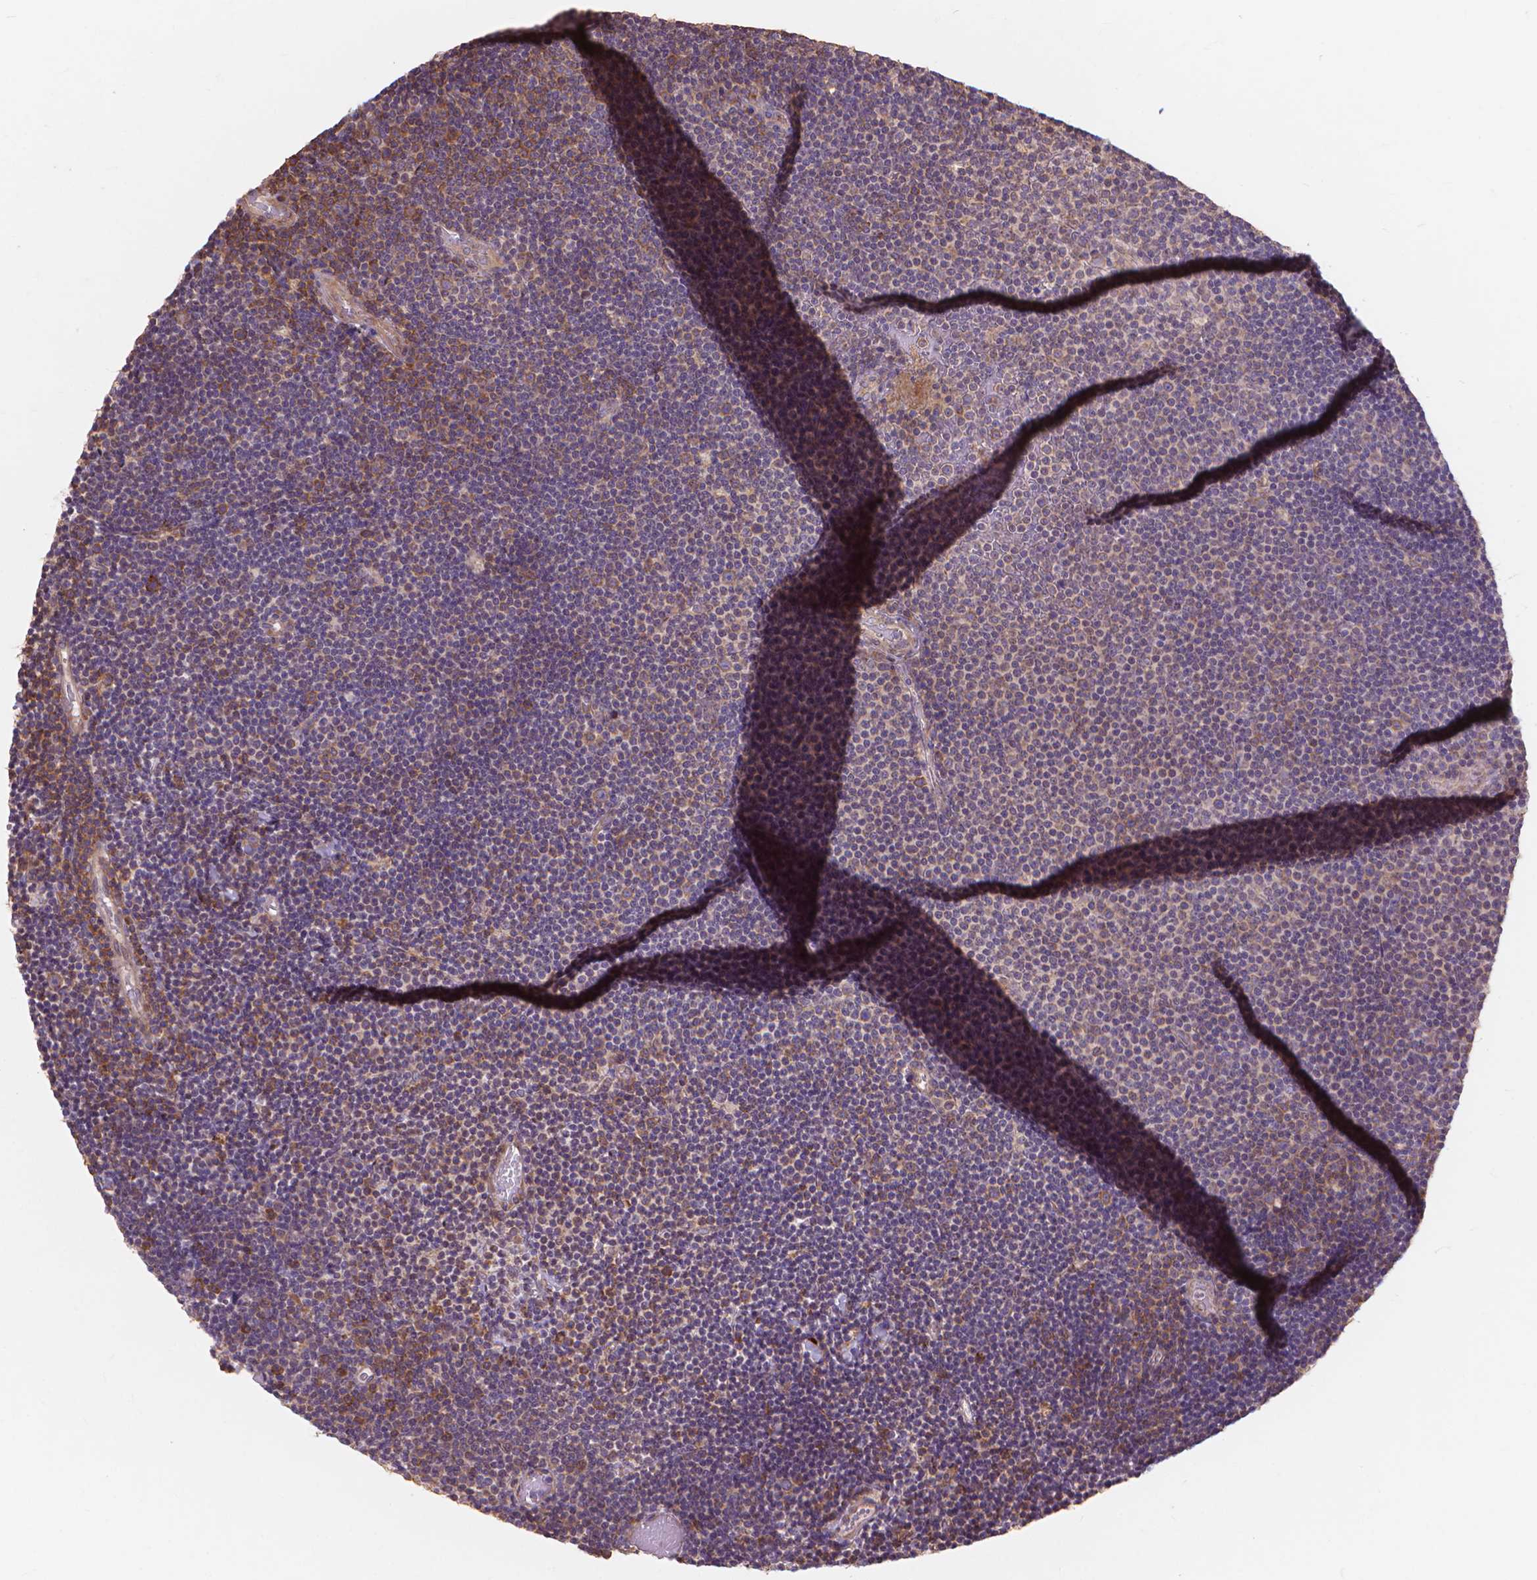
{"staining": {"intensity": "weak", "quantity": "25%-75%", "location": "cytoplasmic/membranous"}, "tissue": "lymphoma", "cell_type": "Tumor cells", "image_type": "cancer", "snomed": [{"axis": "morphology", "description": "Malignant lymphoma, non-Hodgkin's type, Low grade"}, {"axis": "topography", "description": "Brain"}], "caption": "Protein staining of malignant lymphoma, non-Hodgkin's type (low-grade) tissue displays weak cytoplasmic/membranous staining in approximately 25%-75% of tumor cells.", "gene": "TAB2", "patient": {"sex": "female", "age": 66}}